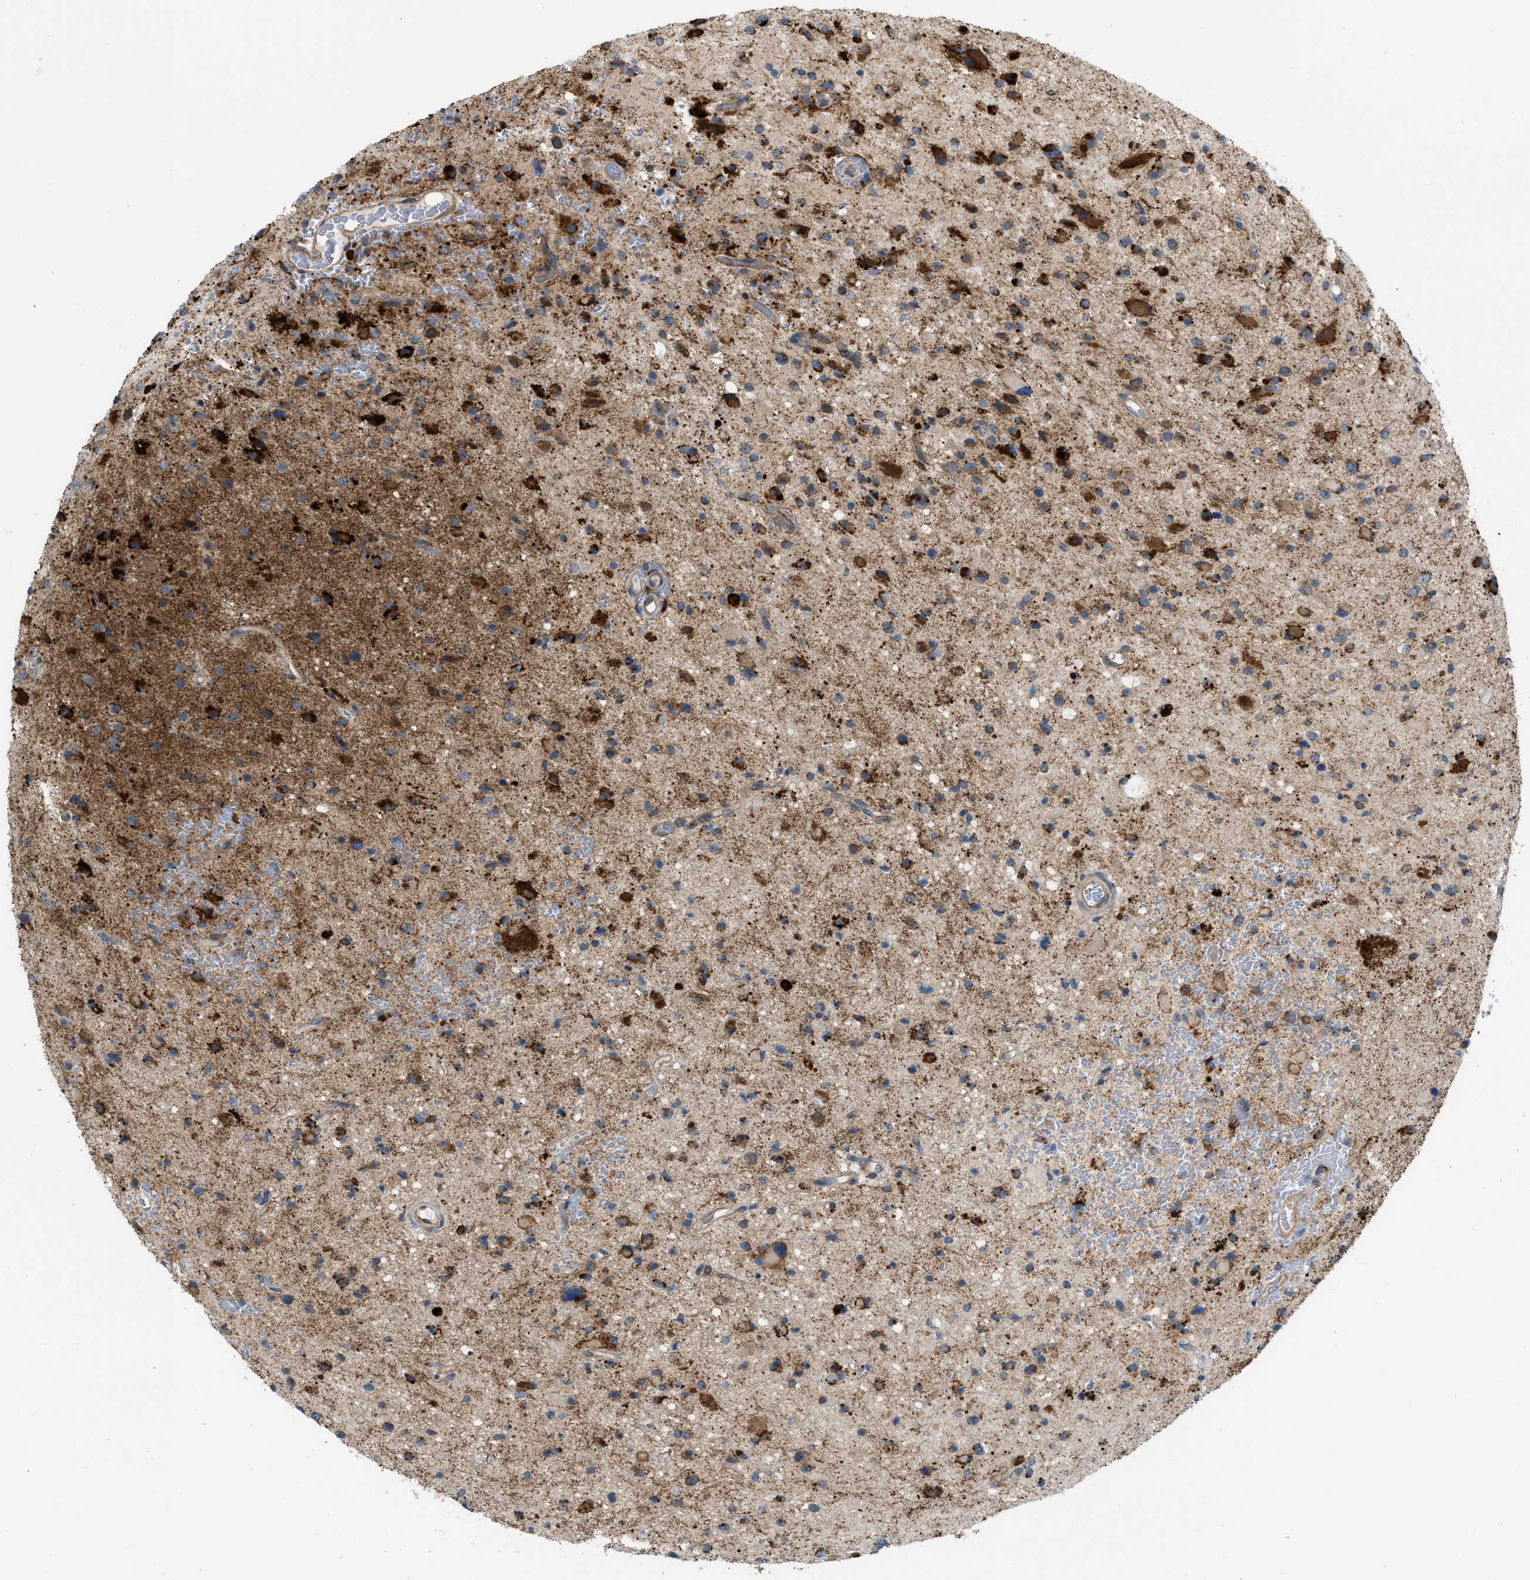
{"staining": {"intensity": "strong", "quantity": "25%-75%", "location": "cytoplasmic/membranous"}, "tissue": "glioma", "cell_type": "Tumor cells", "image_type": "cancer", "snomed": [{"axis": "morphology", "description": "Glioma, malignant, High grade"}, {"axis": "topography", "description": "Brain"}], "caption": "Protein staining of glioma tissue reveals strong cytoplasmic/membranous staining in approximately 25%-75% of tumor cells.", "gene": "PDCL", "patient": {"sex": "male", "age": 33}}